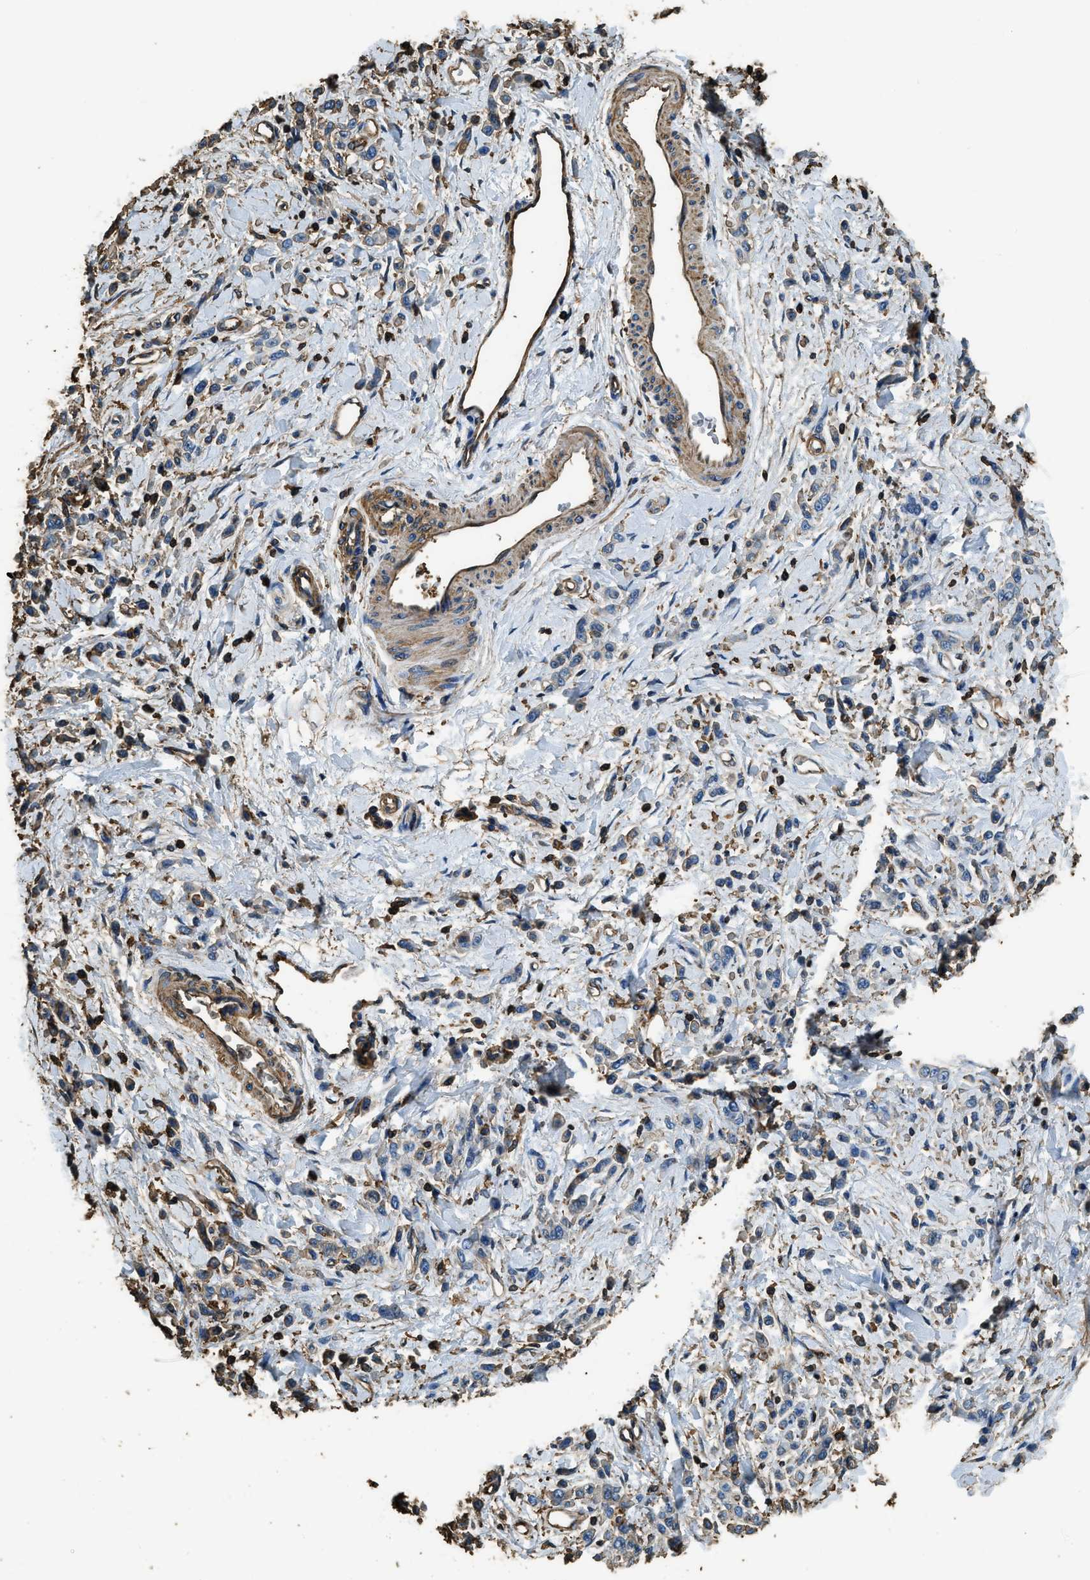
{"staining": {"intensity": "weak", "quantity": ">75%", "location": "cytoplasmic/membranous"}, "tissue": "stomach cancer", "cell_type": "Tumor cells", "image_type": "cancer", "snomed": [{"axis": "morphology", "description": "Normal tissue, NOS"}, {"axis": "morphology", "description": "Adenocarcinoma, NOS"}, {"axis": "topography", "description": "Stomach"}], "caption": "Adenocarcinoma (stomach) stained with DAB (3,3'-diaminobenzidine) IHC exhibits low levels of weak cytoplasmic/membranous staining in approximately >75% of tumor cells.", "gene": "ACCS", "patient": {"sex": "male", "age": 82}}